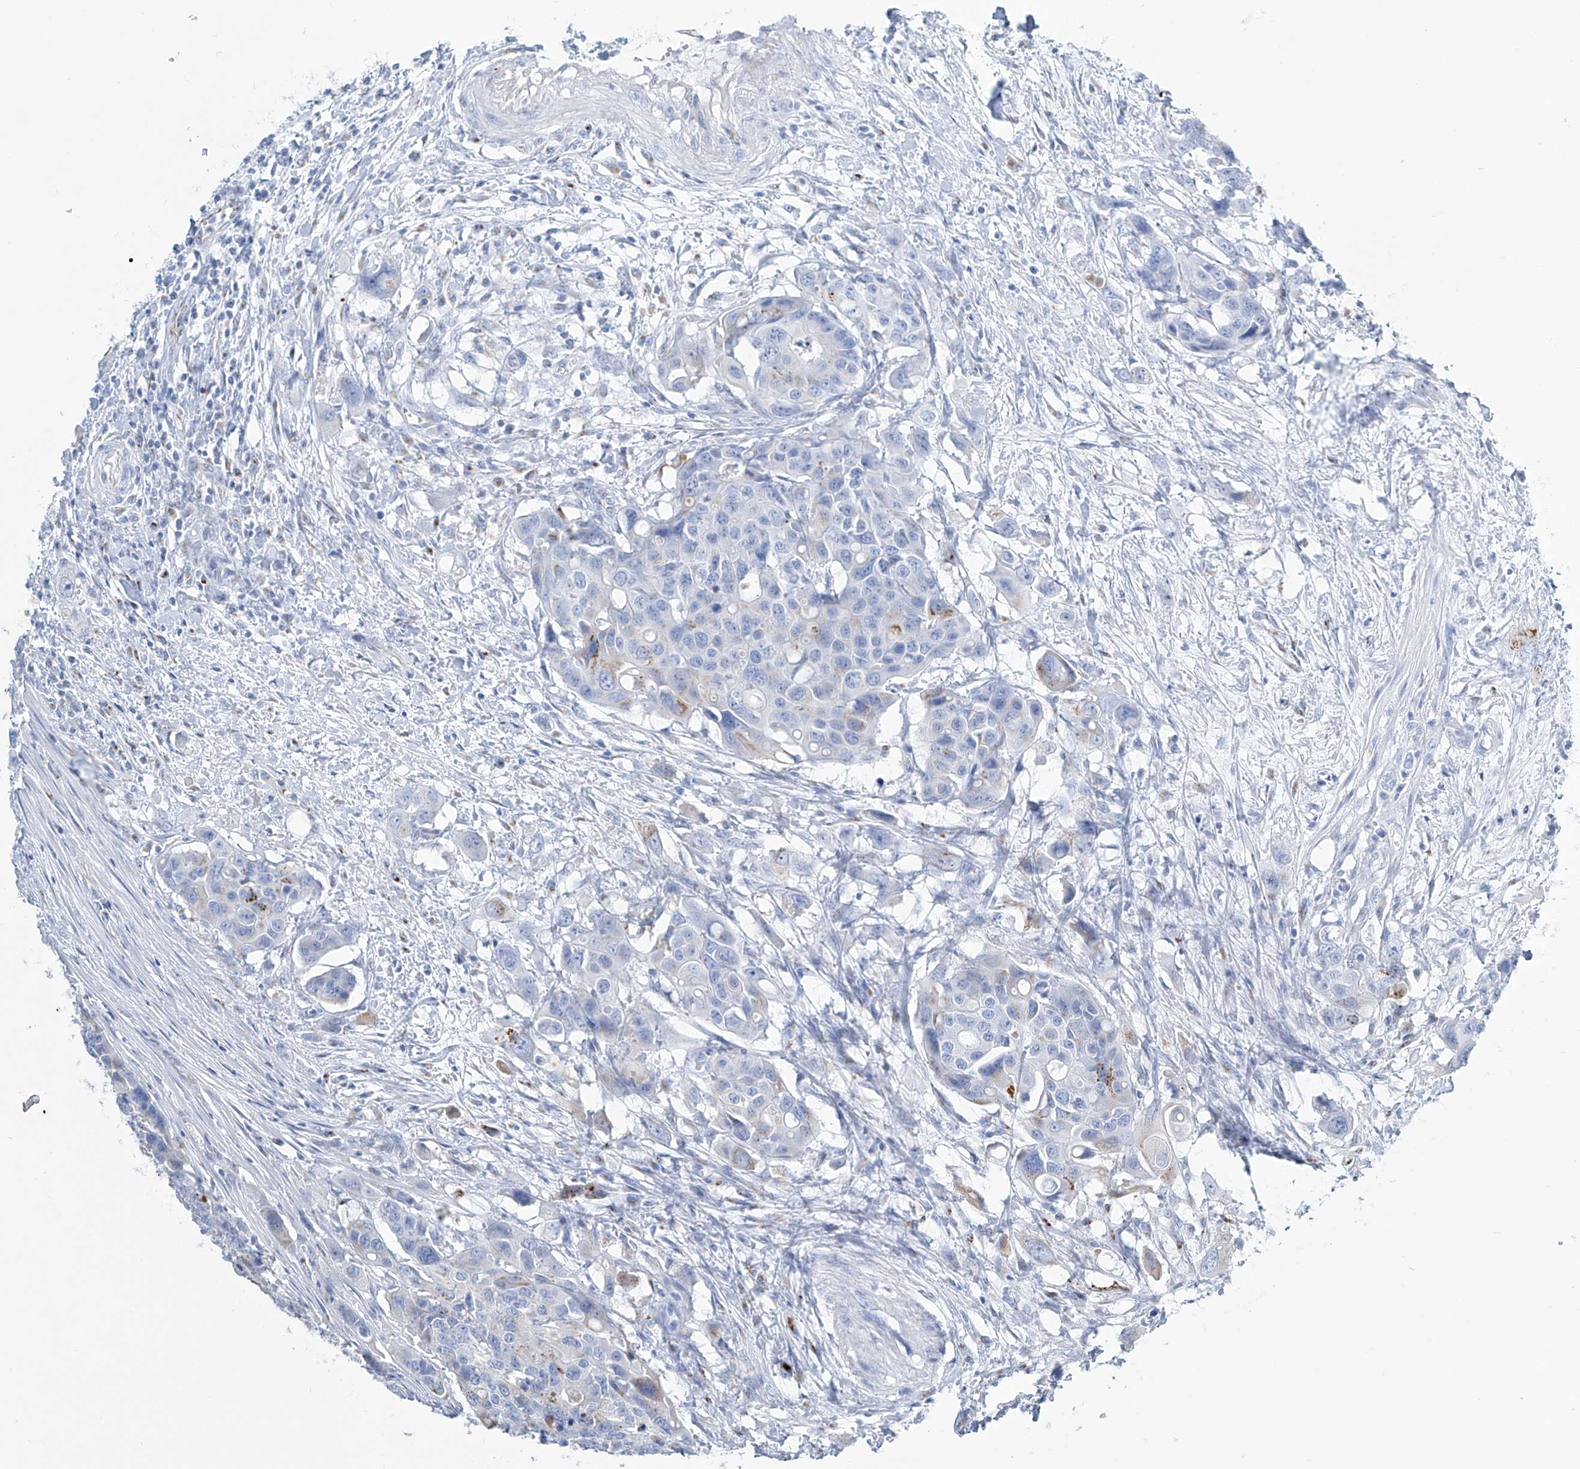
{"staining": {"intensity": "moderate", "quantity": "<25%", "location": "cytoplasmic/membranous"}, "tissue": "colorectal cancer", "cell_type": "Tumor cells", "image_type": "cancer", "snomed": [{"axis": "morphology", "description": "Adenocarcinoma, NOS"}, {"axis": "topography", "description": "Colon"}], "caption": "High-power microscopy captured an immunohistochemistry (IHC) photomicrograph of adenocarcinoma (colorectal), revealing moderate cytoplasmic/membranous expression in about <25% of tumor cells.", "gene": "CDH5", "patient": {"sex": "male", "age": 77}}